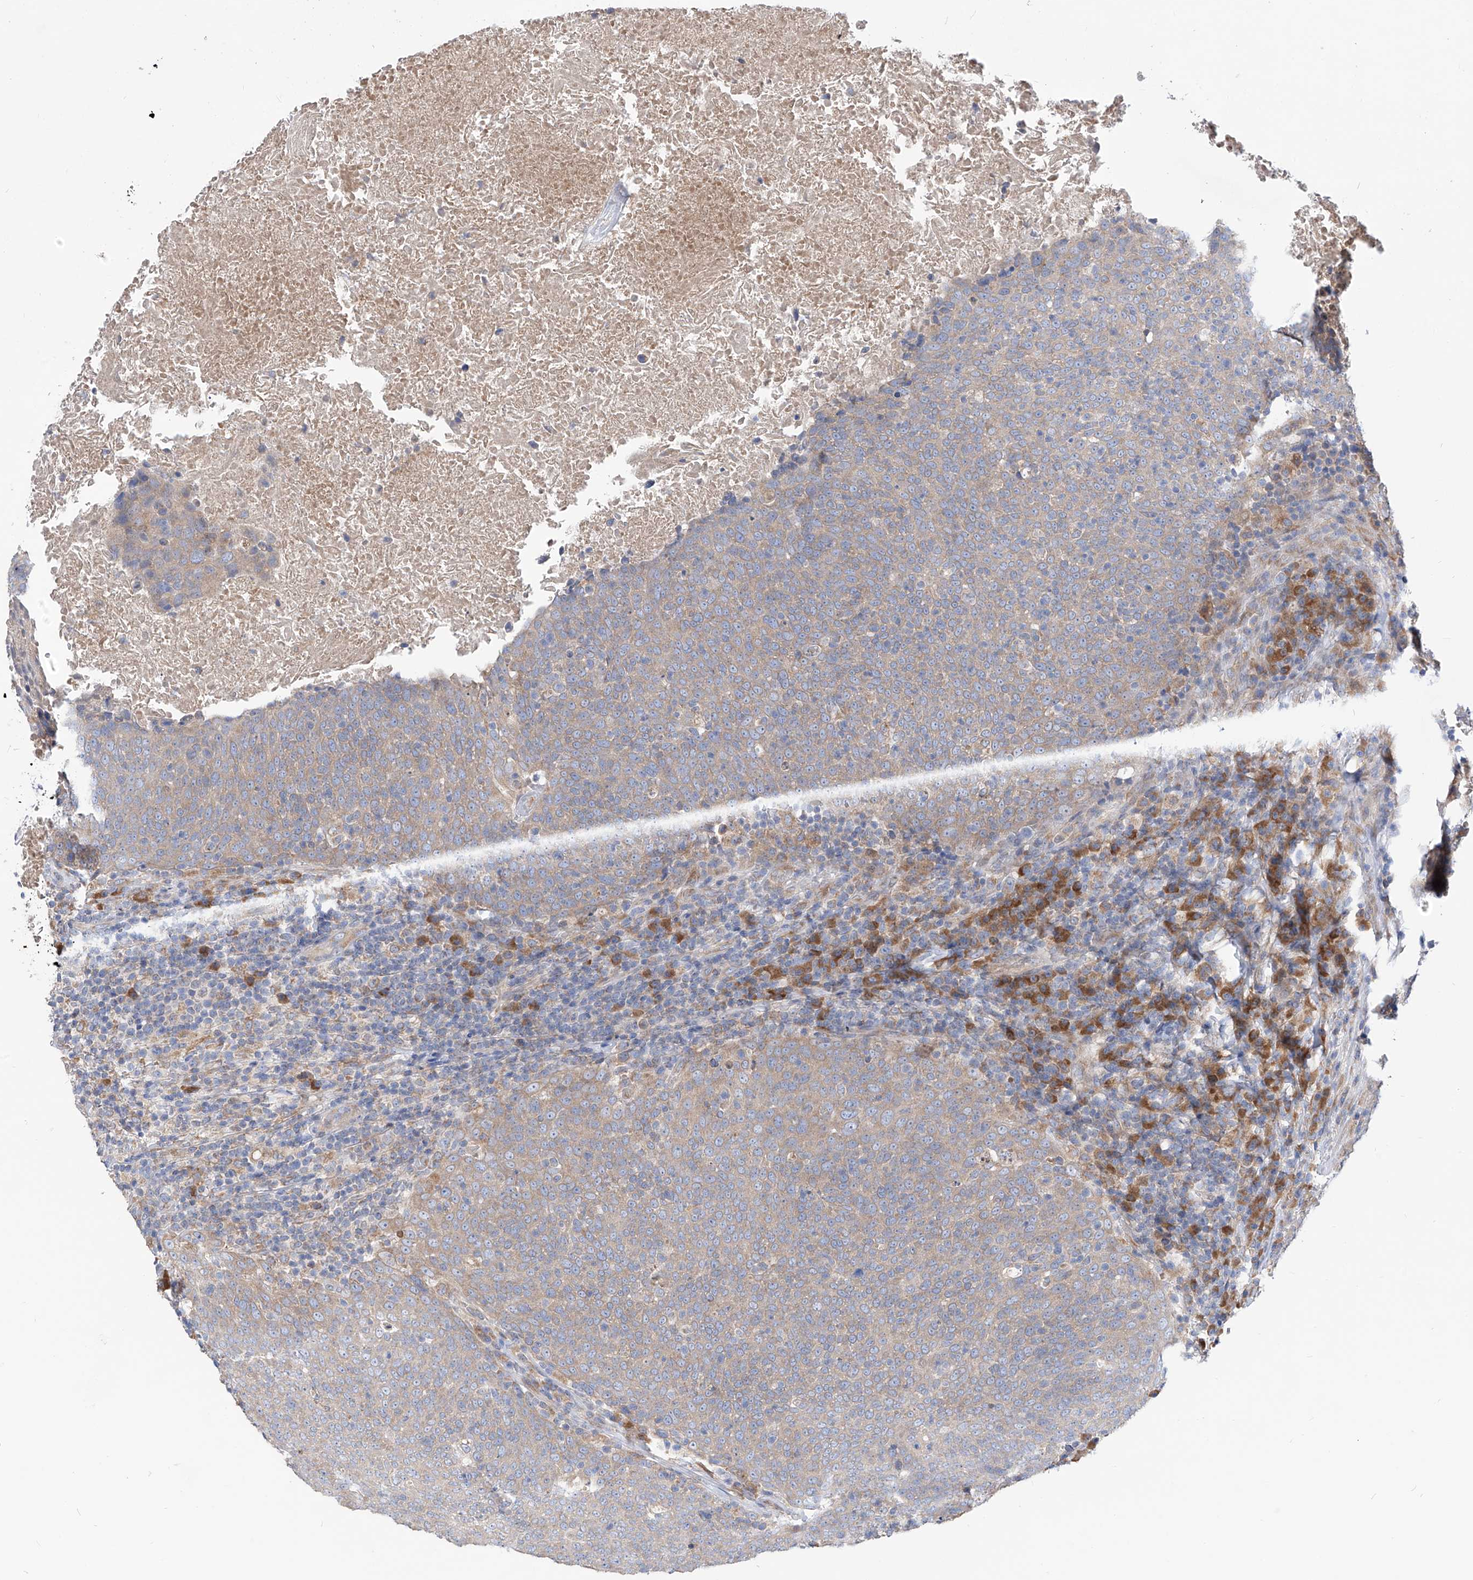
{"staining": {"intensity": "weak", "quantity": ">75%", "location": "cytoplasmic/membranous"}, "tissue": "head and neck cancer", "cell_type": "Tumor cells", "image_type": "cancer", "snomed": [{"axis": "morphology", "description": "Squamous cell carcinoma, NOS"}, {"axis": "morphology", "description": "Squamous cell carcinoma, metastatic, NOS"}, {"axis": "topography", "description": "Lymph node"}, {"axis": "topography", "description": "Head-Neck"}], "caption": "Head and neck cancer stained with a protein marker displays weak staining in tumor cells.", "gene": "UFL1", "patient": {"sex": "male", "age": 62}}